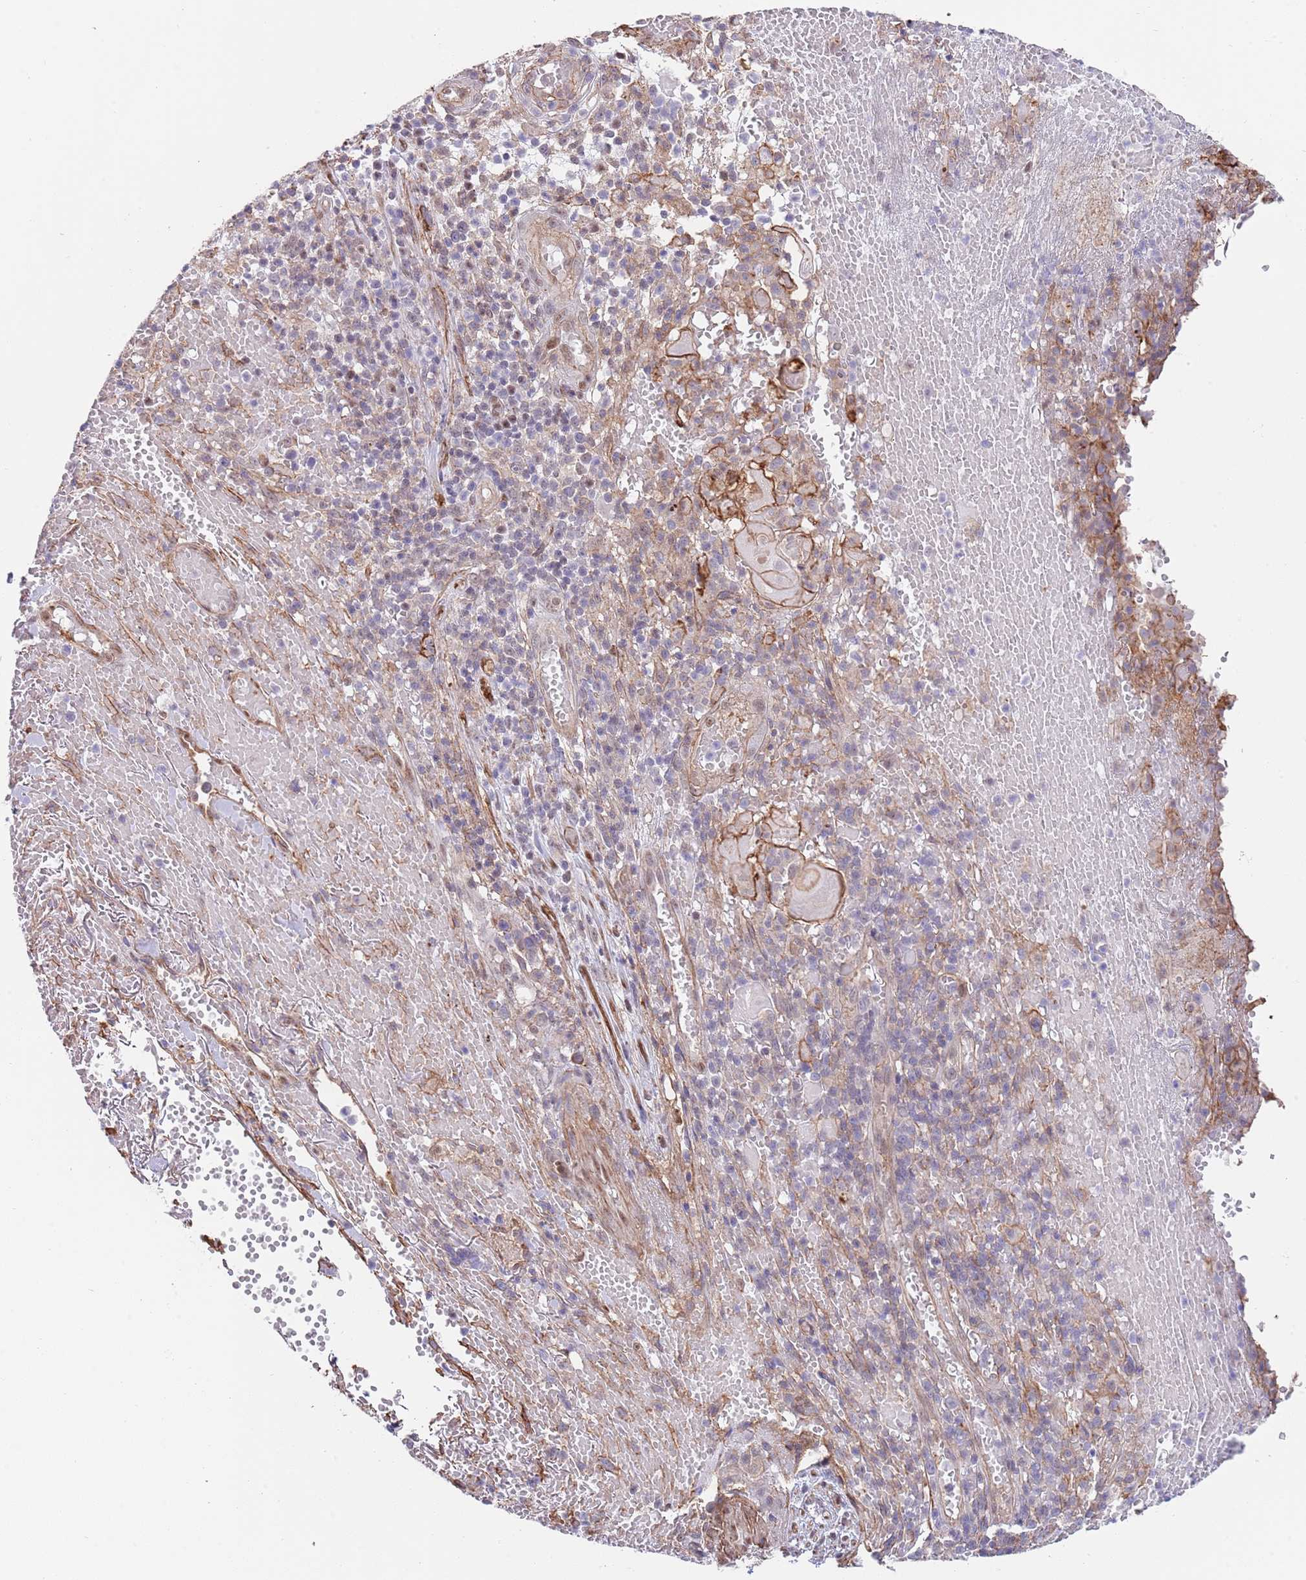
{"staining": {"intensity": "negative", "quantity": "none", "location": "none"}, "tissue": "skin cancer", "cell_type": "Tumor cells", "image_type": "cancer", "snomed": [{"axis": "morphology", "description": "Normal tissue, NOS"}, {"axis": "morphology", "description": "Squamous cell carcinoma, NOS"}, {"axis": "topography", "description": "Skin"}, {"axis": "topography", "description": "Cartilage tissue"}], "caption": "IHC of squamous cell carcinoma (skin) displays no expression in tumor cells.", "gene": "BPNT1", "patient": {"sex": "female", "age": 79}}